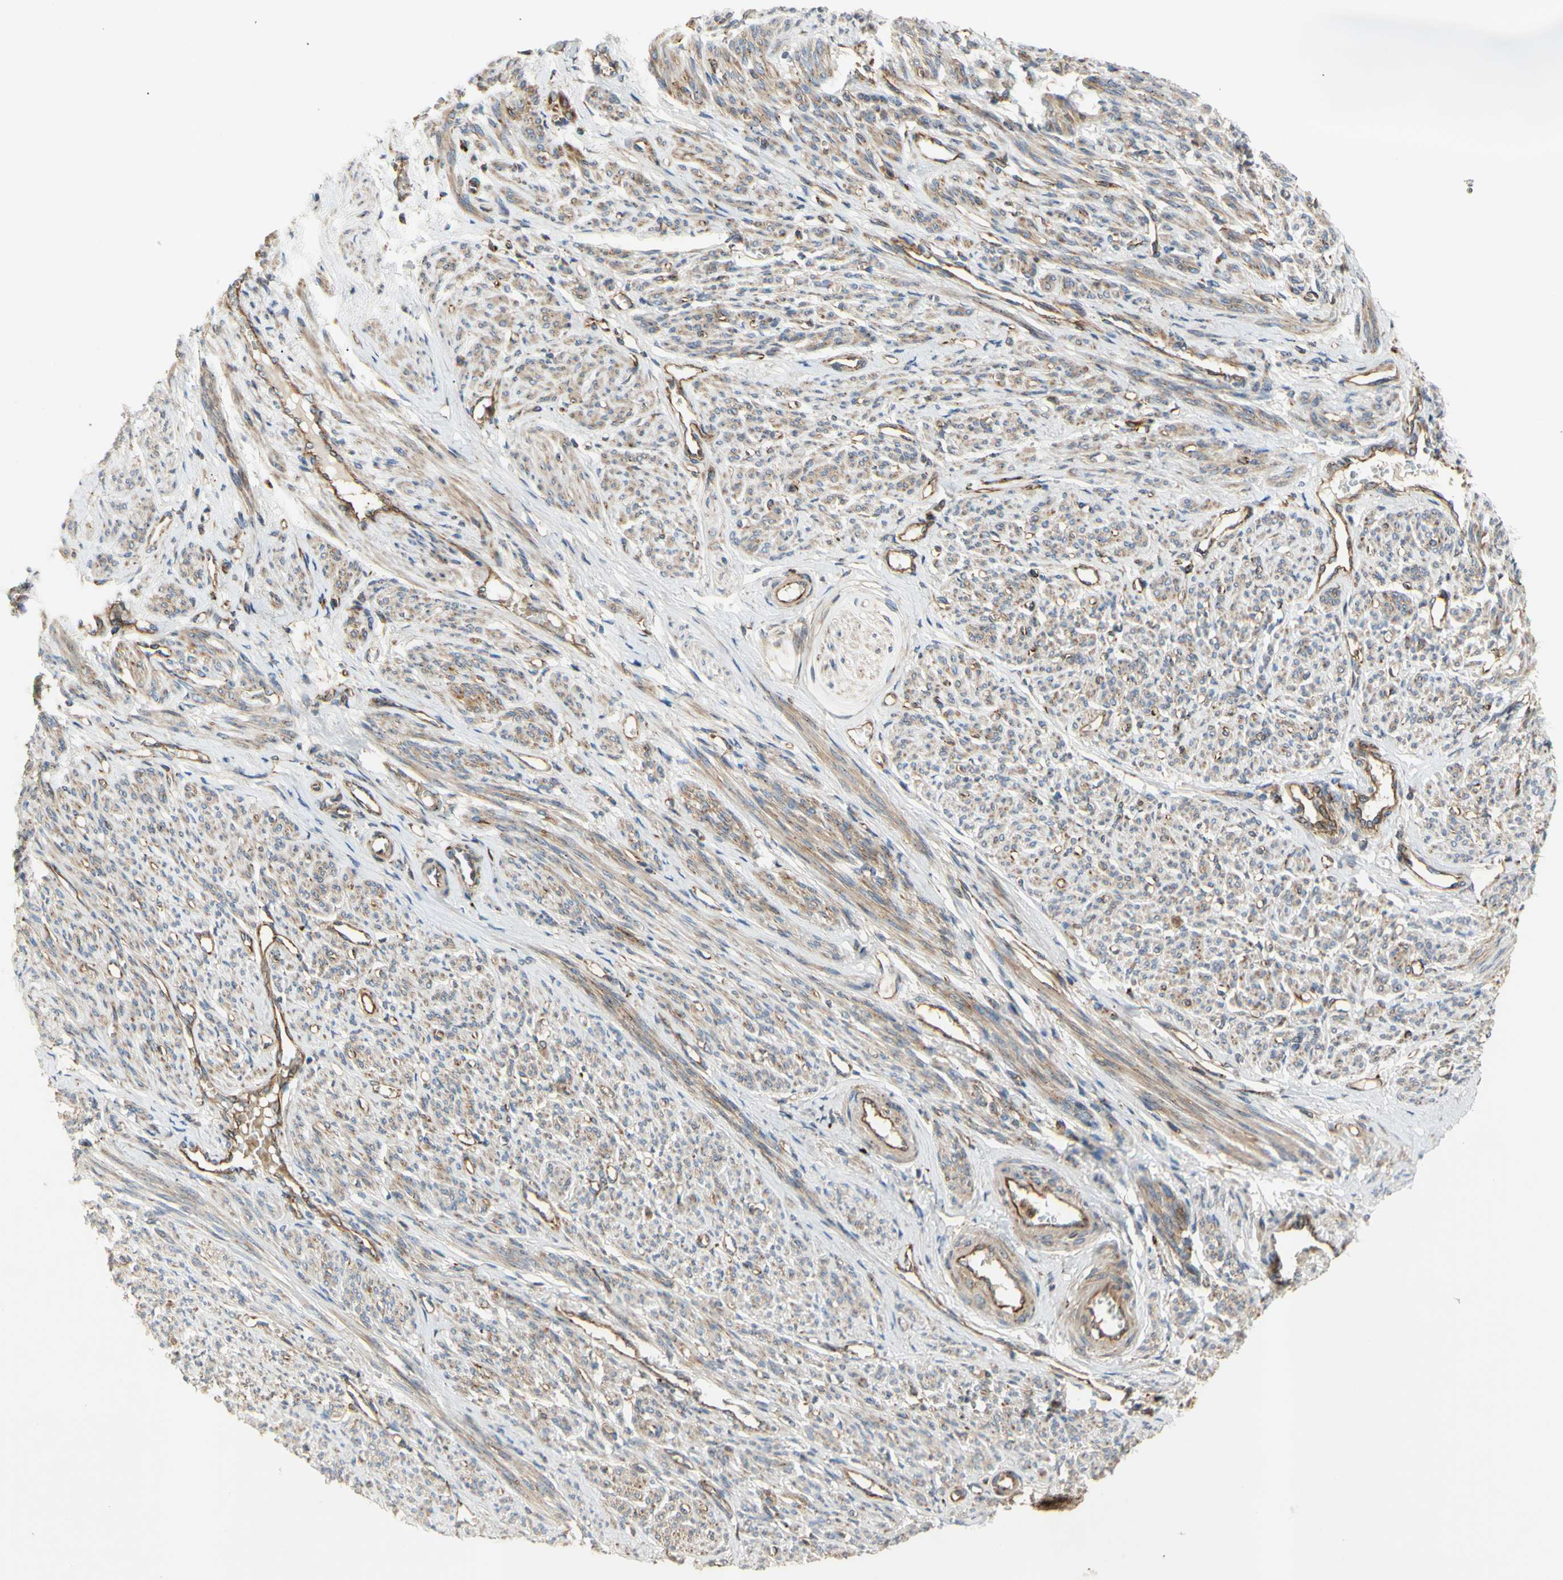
{"staining": {"intensity": "weak", "quantity": "25%-75%", "location": "cytoplasmic/membranous"}, "tissue": "smooth muscle", "cell_type": "Smooth muscle cells", "image_type": "normal", "snomed": [{"axis": "morphology", "description": "Normal tissue, NOS"}, {"axis": "topography", "description": "Smooth muscle"}], "caption": "Protein expression analysis of normal smooth muscle reveals weak cytoplasmic/membranous expression in about 25%-75% of smooth muscle cells.", "gene": "TUBG2", "patient": {"sex": "female", "age": 65}}